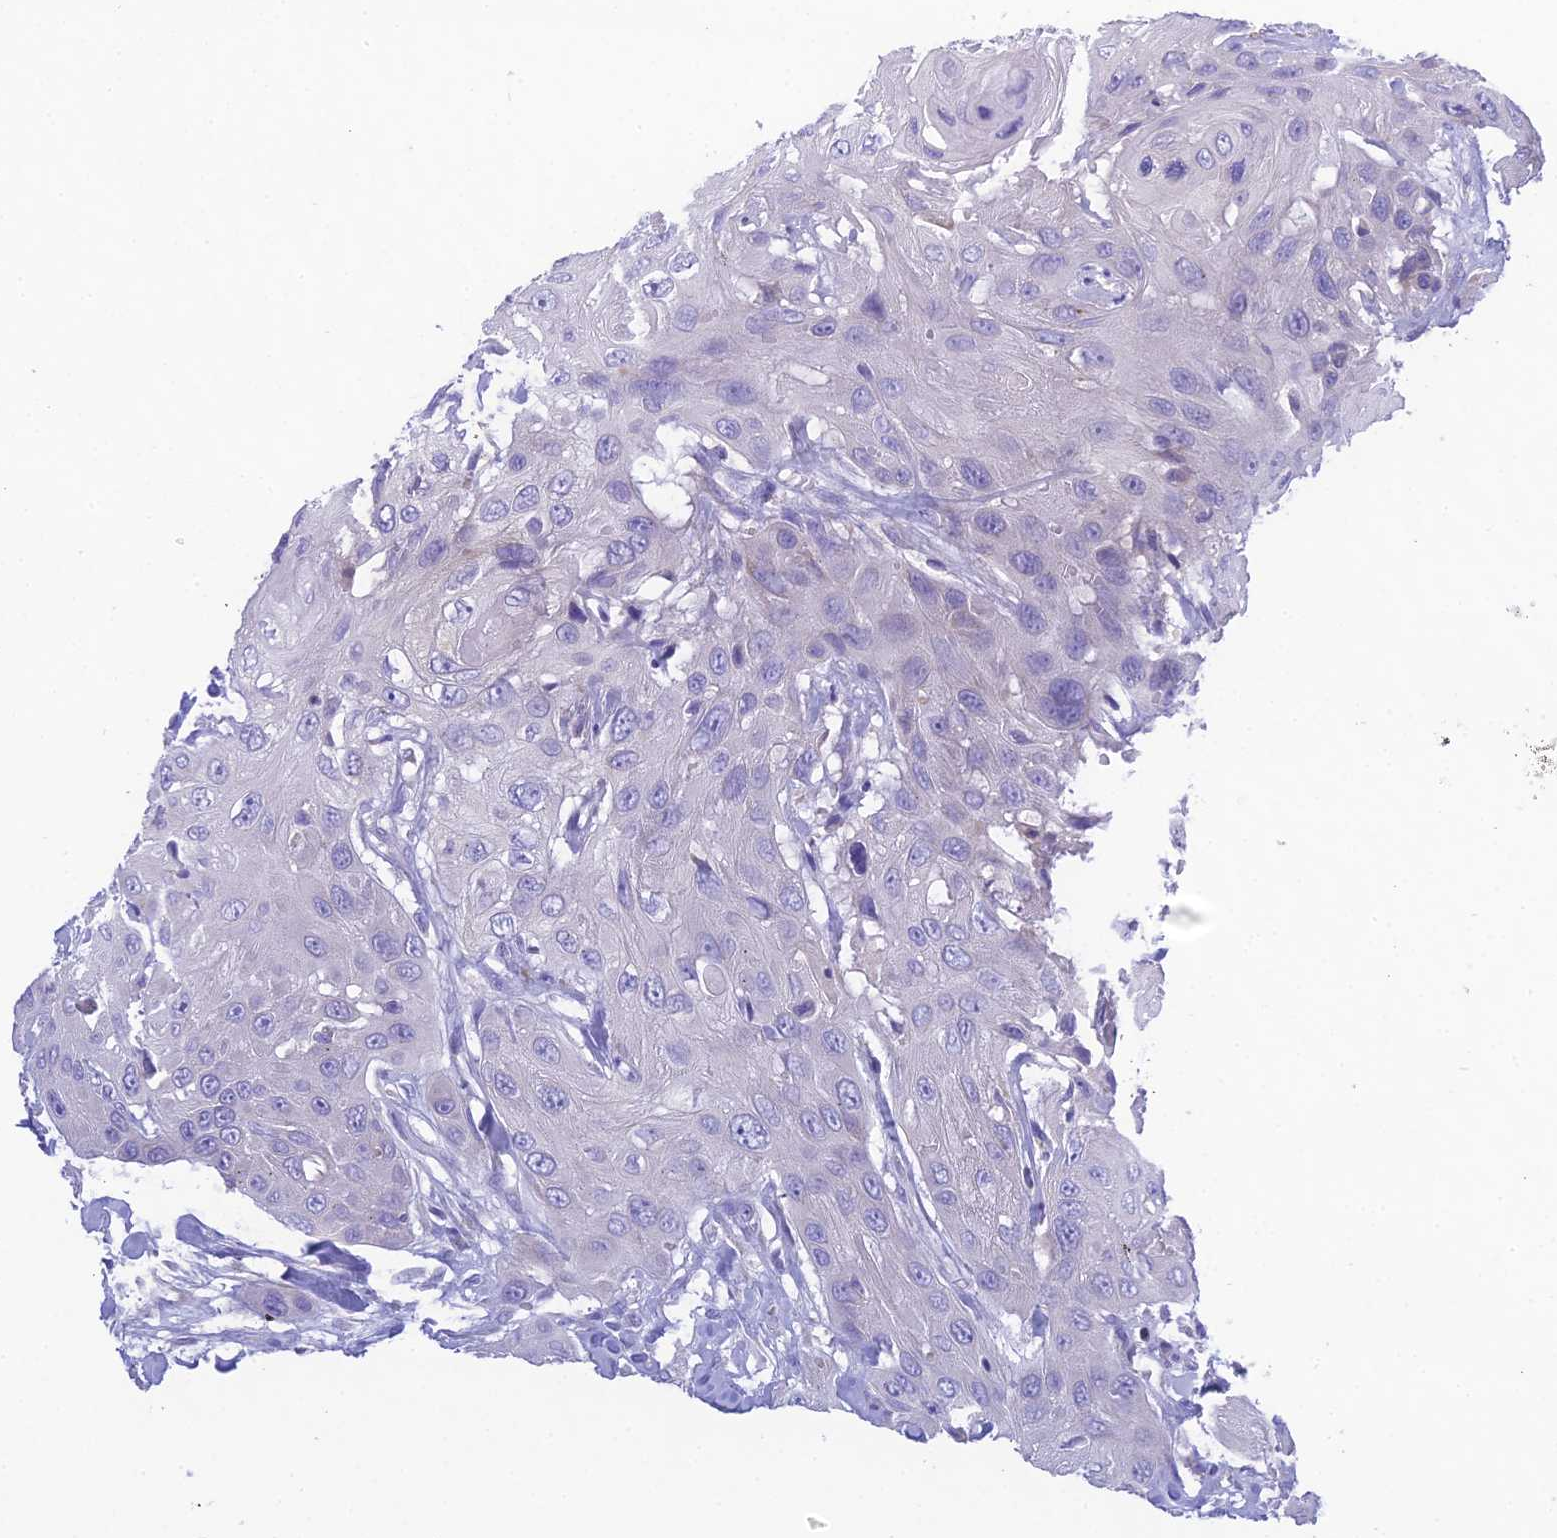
{"staining": {"intensity": "negative", "quantity": "none", "location": "none"}, "tissue": "head and neck cancer", "cell_type": "Tumor cells", "image_type": "cancer", "snomed": [{"axis": "morphology", "description": "Squamous cell carcinoma, NOS"}, {"axis": "topography", "description": "Head-Neck"}], "caption": "DAB (3,3'-diaminobenzidine) immunohistochemical staining of human squamous cell carcinoma (head and neck) shows no significant positivity in tumor cells.", "gene": "KIAA0408", "patient": {"sex": "male", "age": 81}}